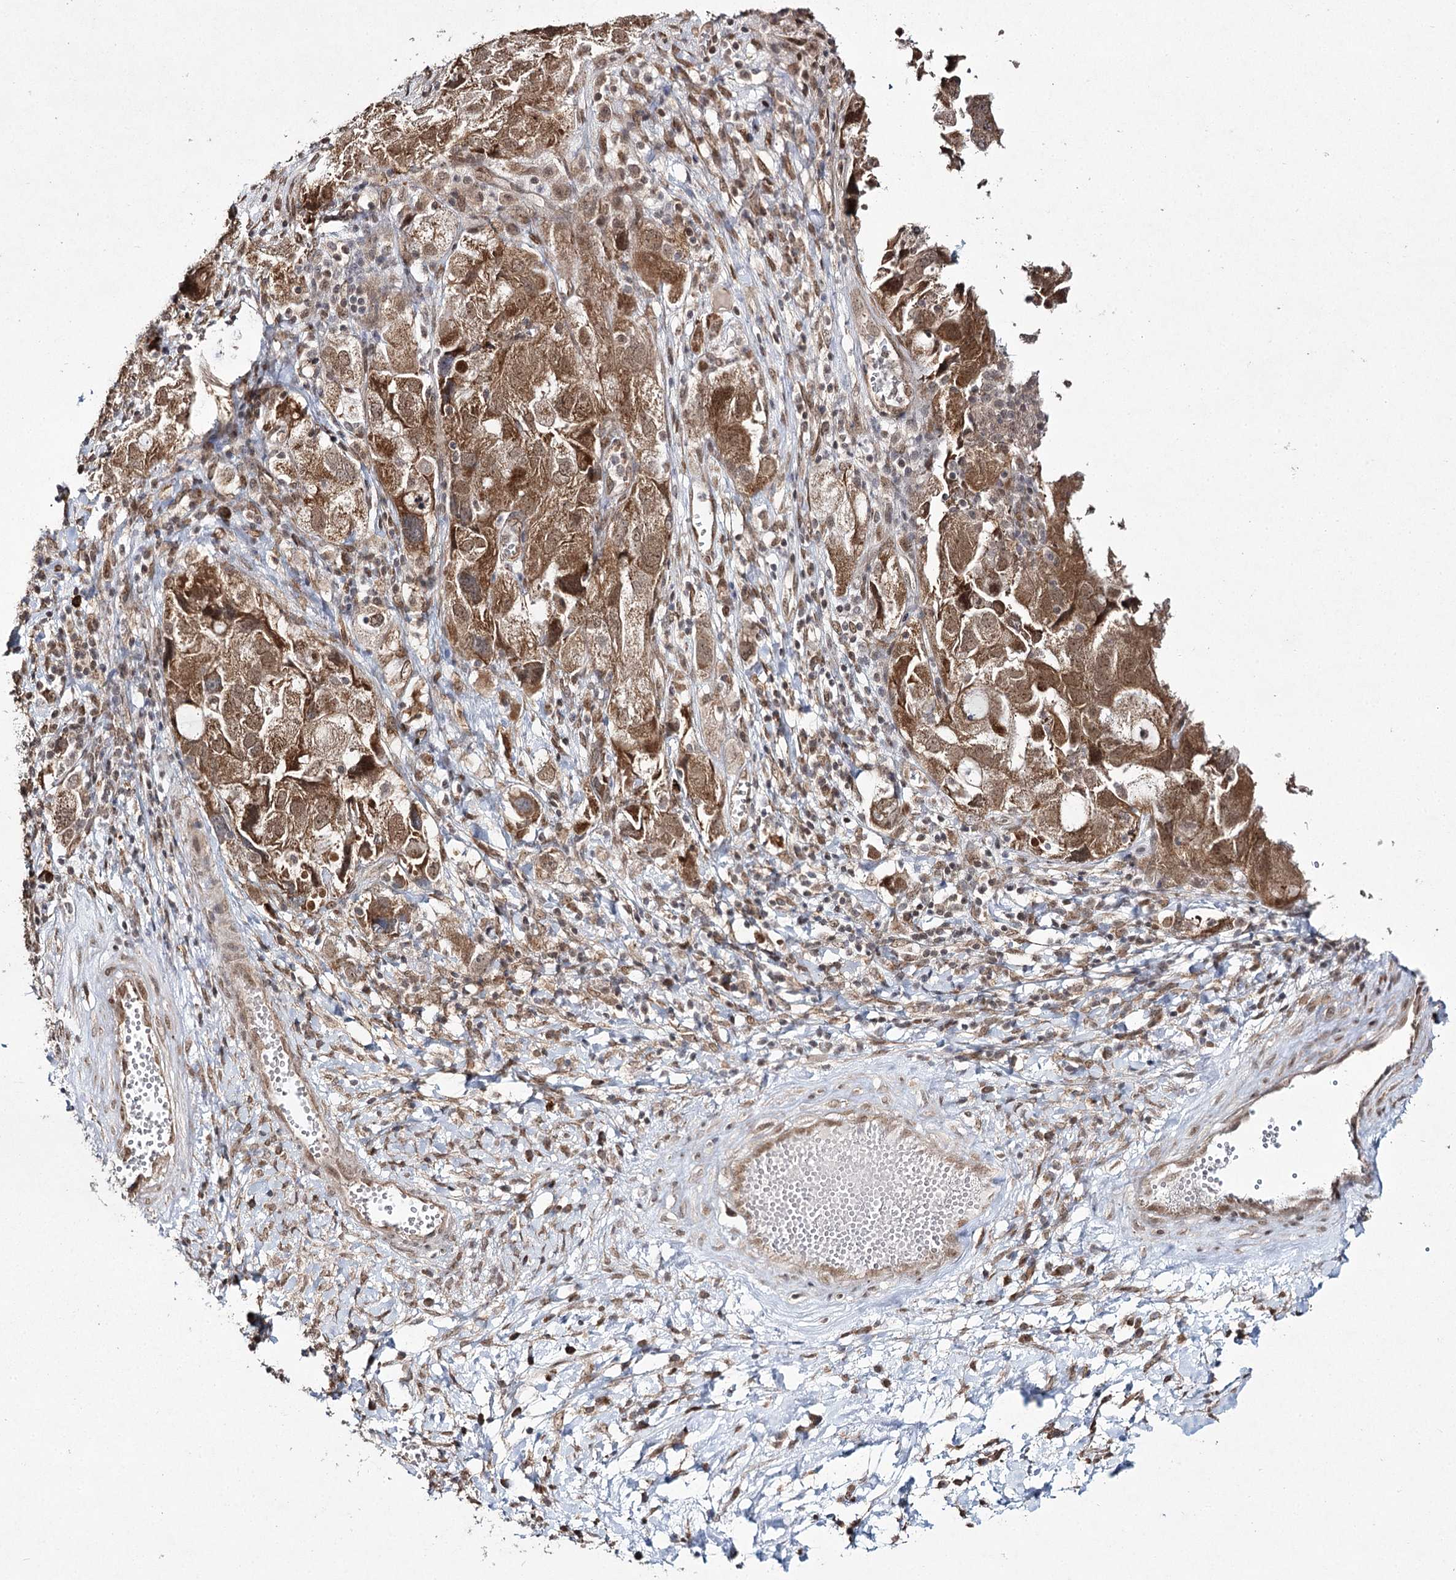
{"staining": {"intensity": "moderate", "quantity": ">75%", "location": "cytoplasmic/membranous,nuclear"}, "tissue": "ovarian cancer", "cell_type": "Tumor cells", "image_type": "cancer", "snomed": [{"axis": "morphology", "description": "Carcinoma, NOS"}, {"axis": "morphology", "description": "Cystadenocarcinoma, serous, NOS"}, {"axis": "topography", "description": "Ovary"}], "caption": "IHC of human ovarian serous cystadenocarcinoma reveals medium levels of moderate cytoplasmic/membranous and nuclear expression in about >75% of tumor cells. Nuclei are stained in blue.", "gene": "TRNT1", "patient": {"sex": "female", "age": 69}}